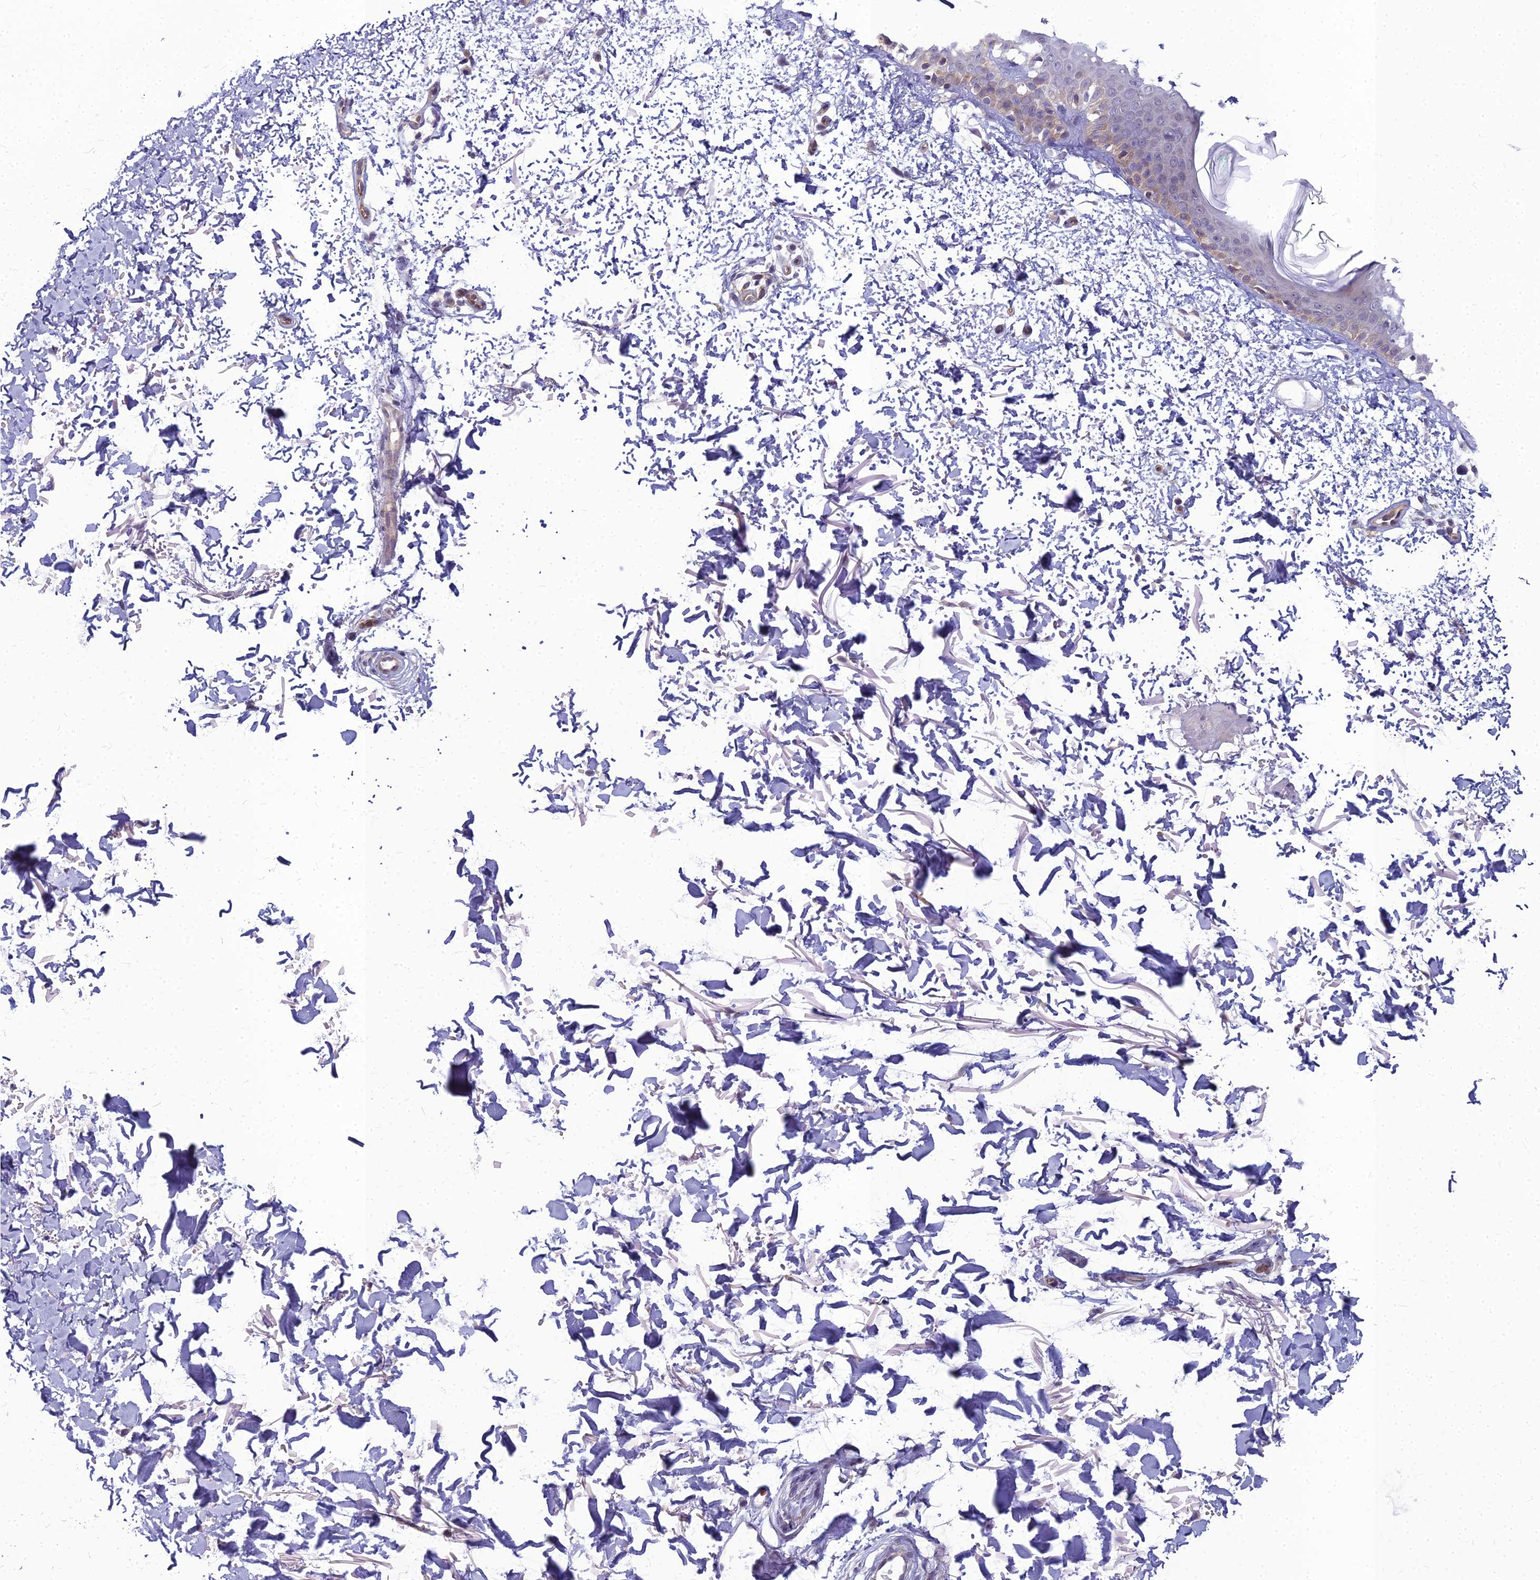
{"staining": {"intensity": "negative", "quantity": "none", "location": "none"}, "tissue": "skin", "cell_type": "Fibroblasts", "image_type": "normal", "snomed": [{"axis": "morphology", "description": "Normal tissue, NOS"}, {"axis": "topography", "description": "Skin"}], "caption": "The photomicrograph exhibits no staining of fibroblasts in unremarkable skin. (Immunohistochemistry (ihc), brightfield microscopy, high magnification).", "gene": "RGL3", "patient": {"sex": "male", "age": 66}}